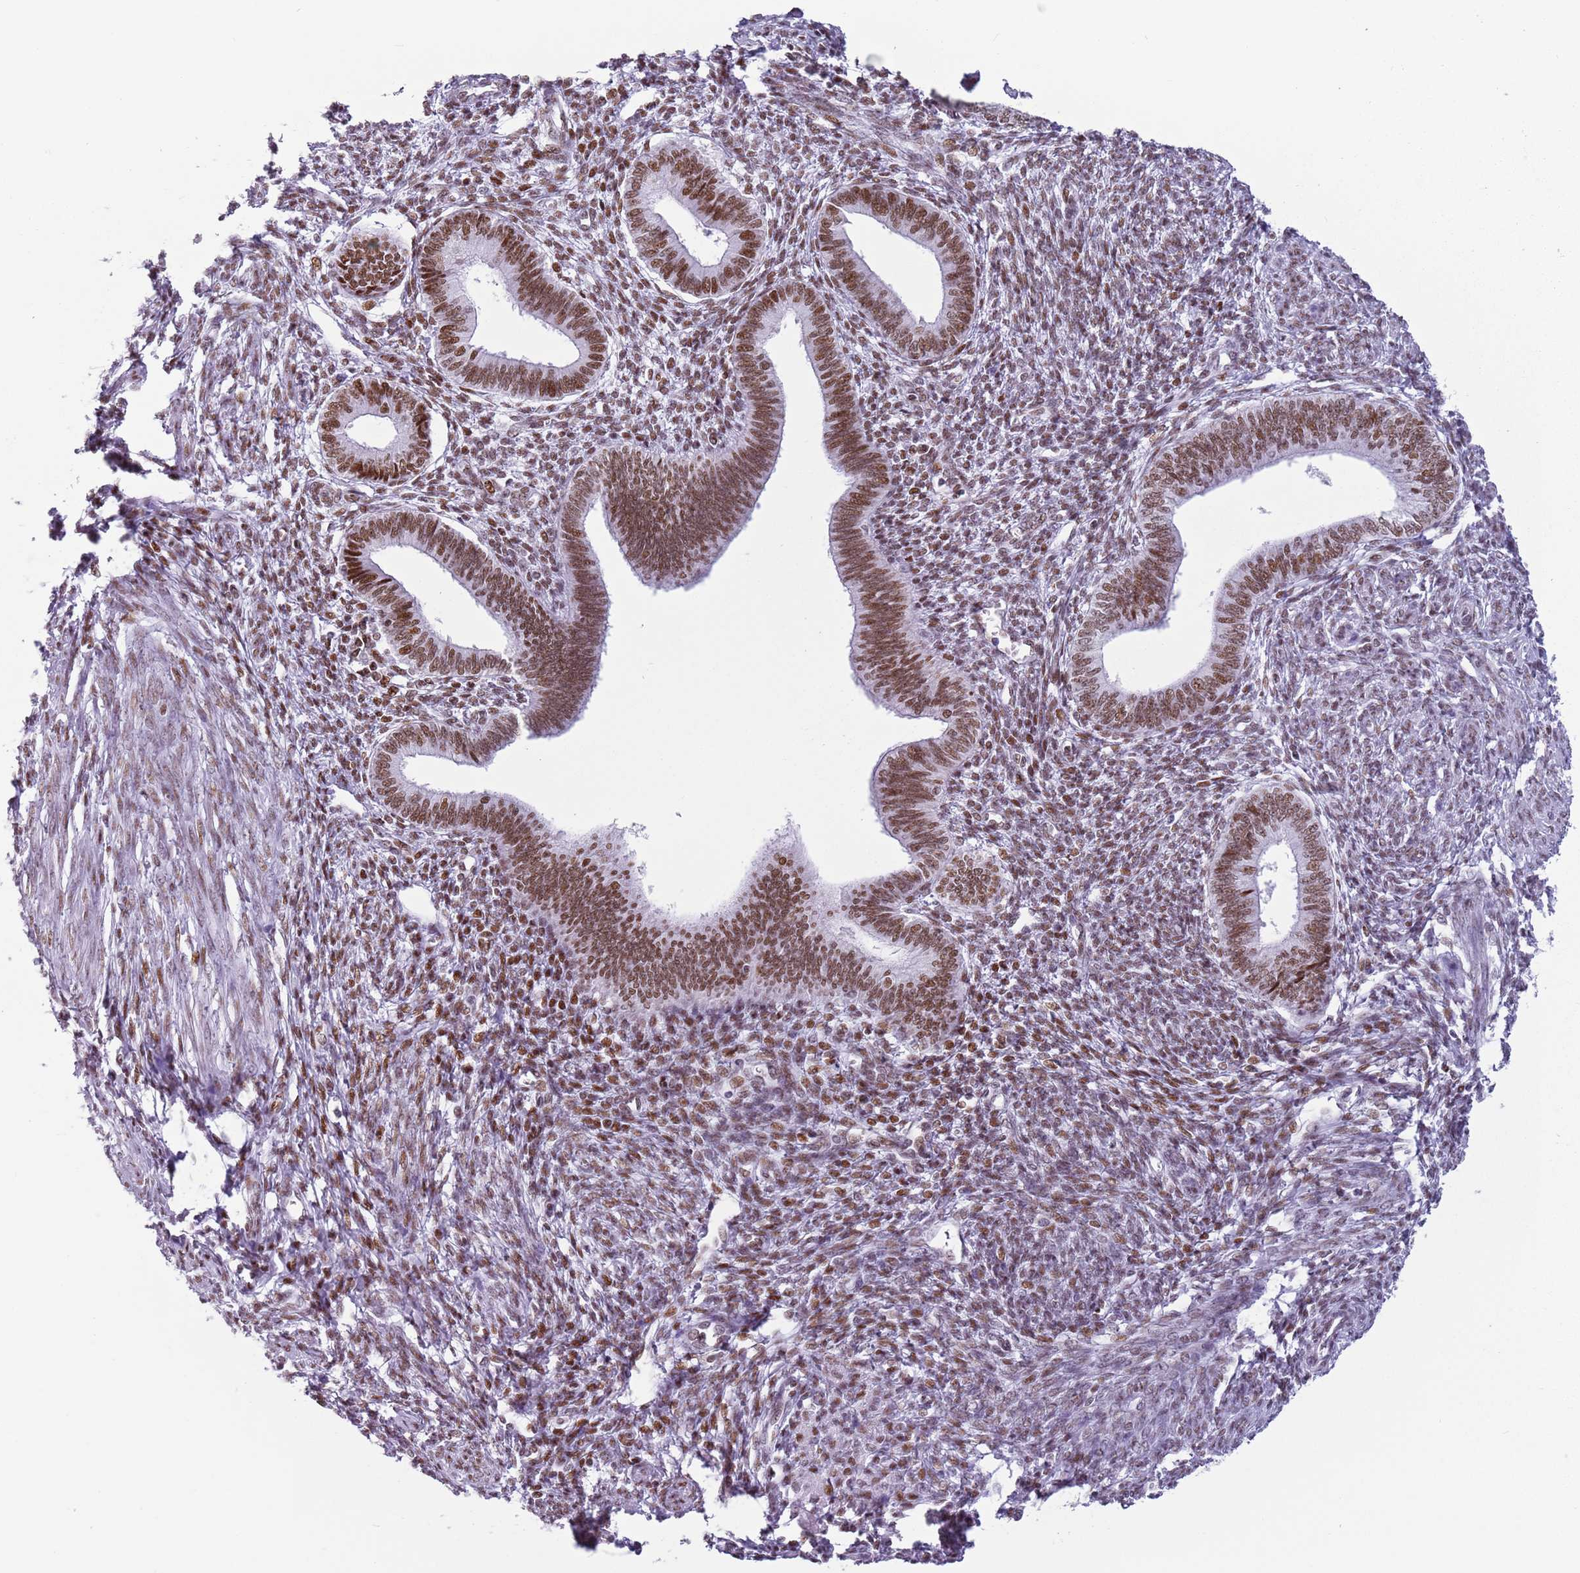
{"staining": {"intensity": "moderate", "quantity": ">75%", "location": "nuclear"}, "tissue": "endometrium", "cell_type": "Cells in endometrial stroma", "image_type": "normal", "snomed": [{"axis": "morphology", "description": "Normal tissue, NOS"}, {"axis": "topography", "description": "Endometrium"}], "caption": "Cells in endometrial stroma exhibit medium levels of moderate nuclear staining in about >75% of cells in normal endometrium. (DAB (3,3'-diaminobenzidine) = brown stain, brightfield microscopy at high magnification).", "gene": "FAM104B", "patient": {"sex": "female", "age": 46}}